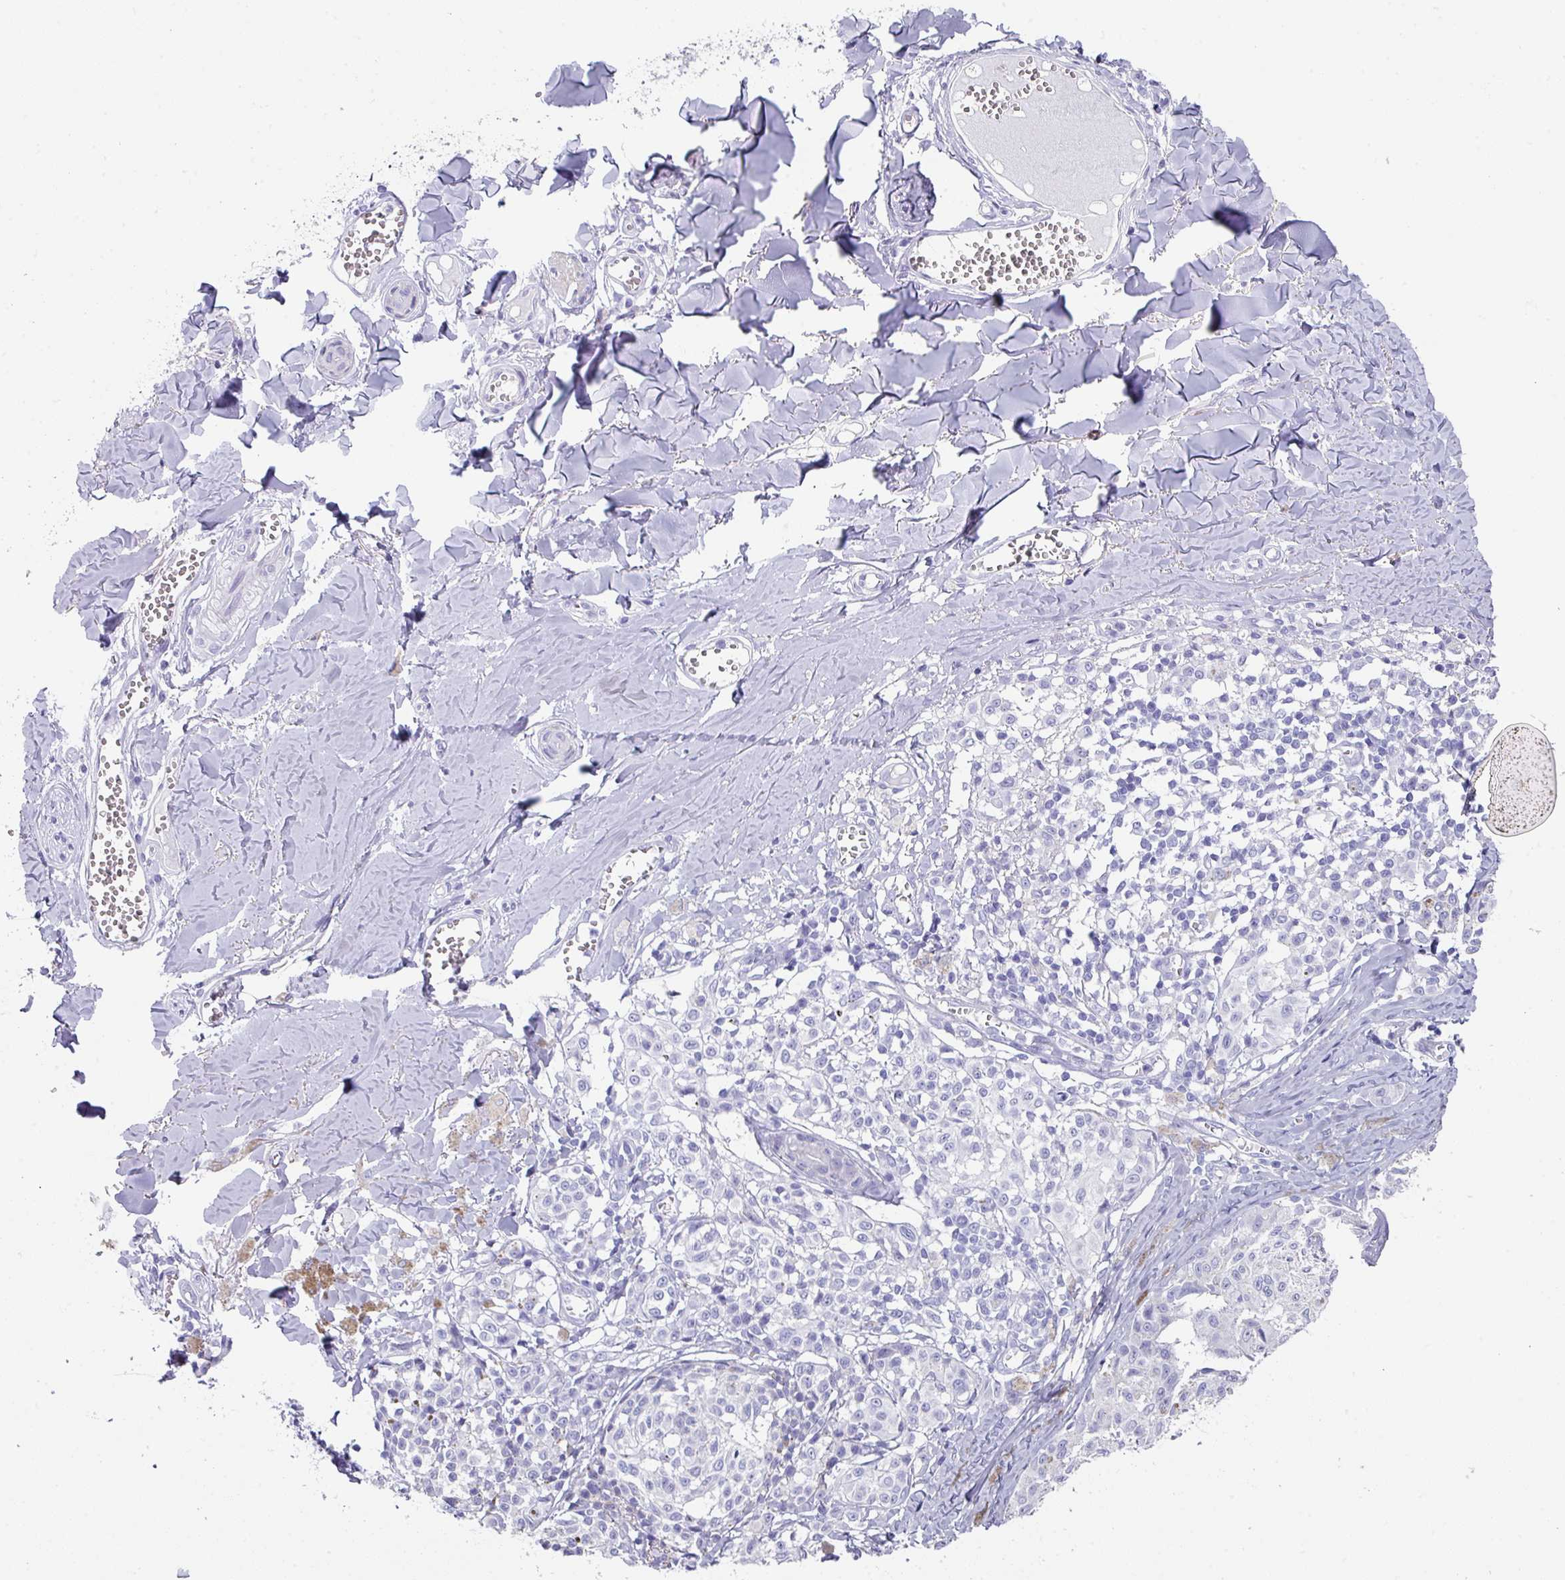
{"staining": {"intensity": "negative", "quantity": "none", "location": "none"}, "tissue": "melanoma", "cell_type": "Tumor cells", "image_type": "cancer", "snomed": [{"axis": "morphology", "description": "Malignant melanoma, NOS"}, {"axis": "topography", "description": "Skin"}], "caption": "A high-resolution photomicrograph shows immunohistochemistry staining of melanoma, which exhibits no significant staining in tumor cells.", "gene": "PEX10", "patient": {"sex": "female", "age": 43}}